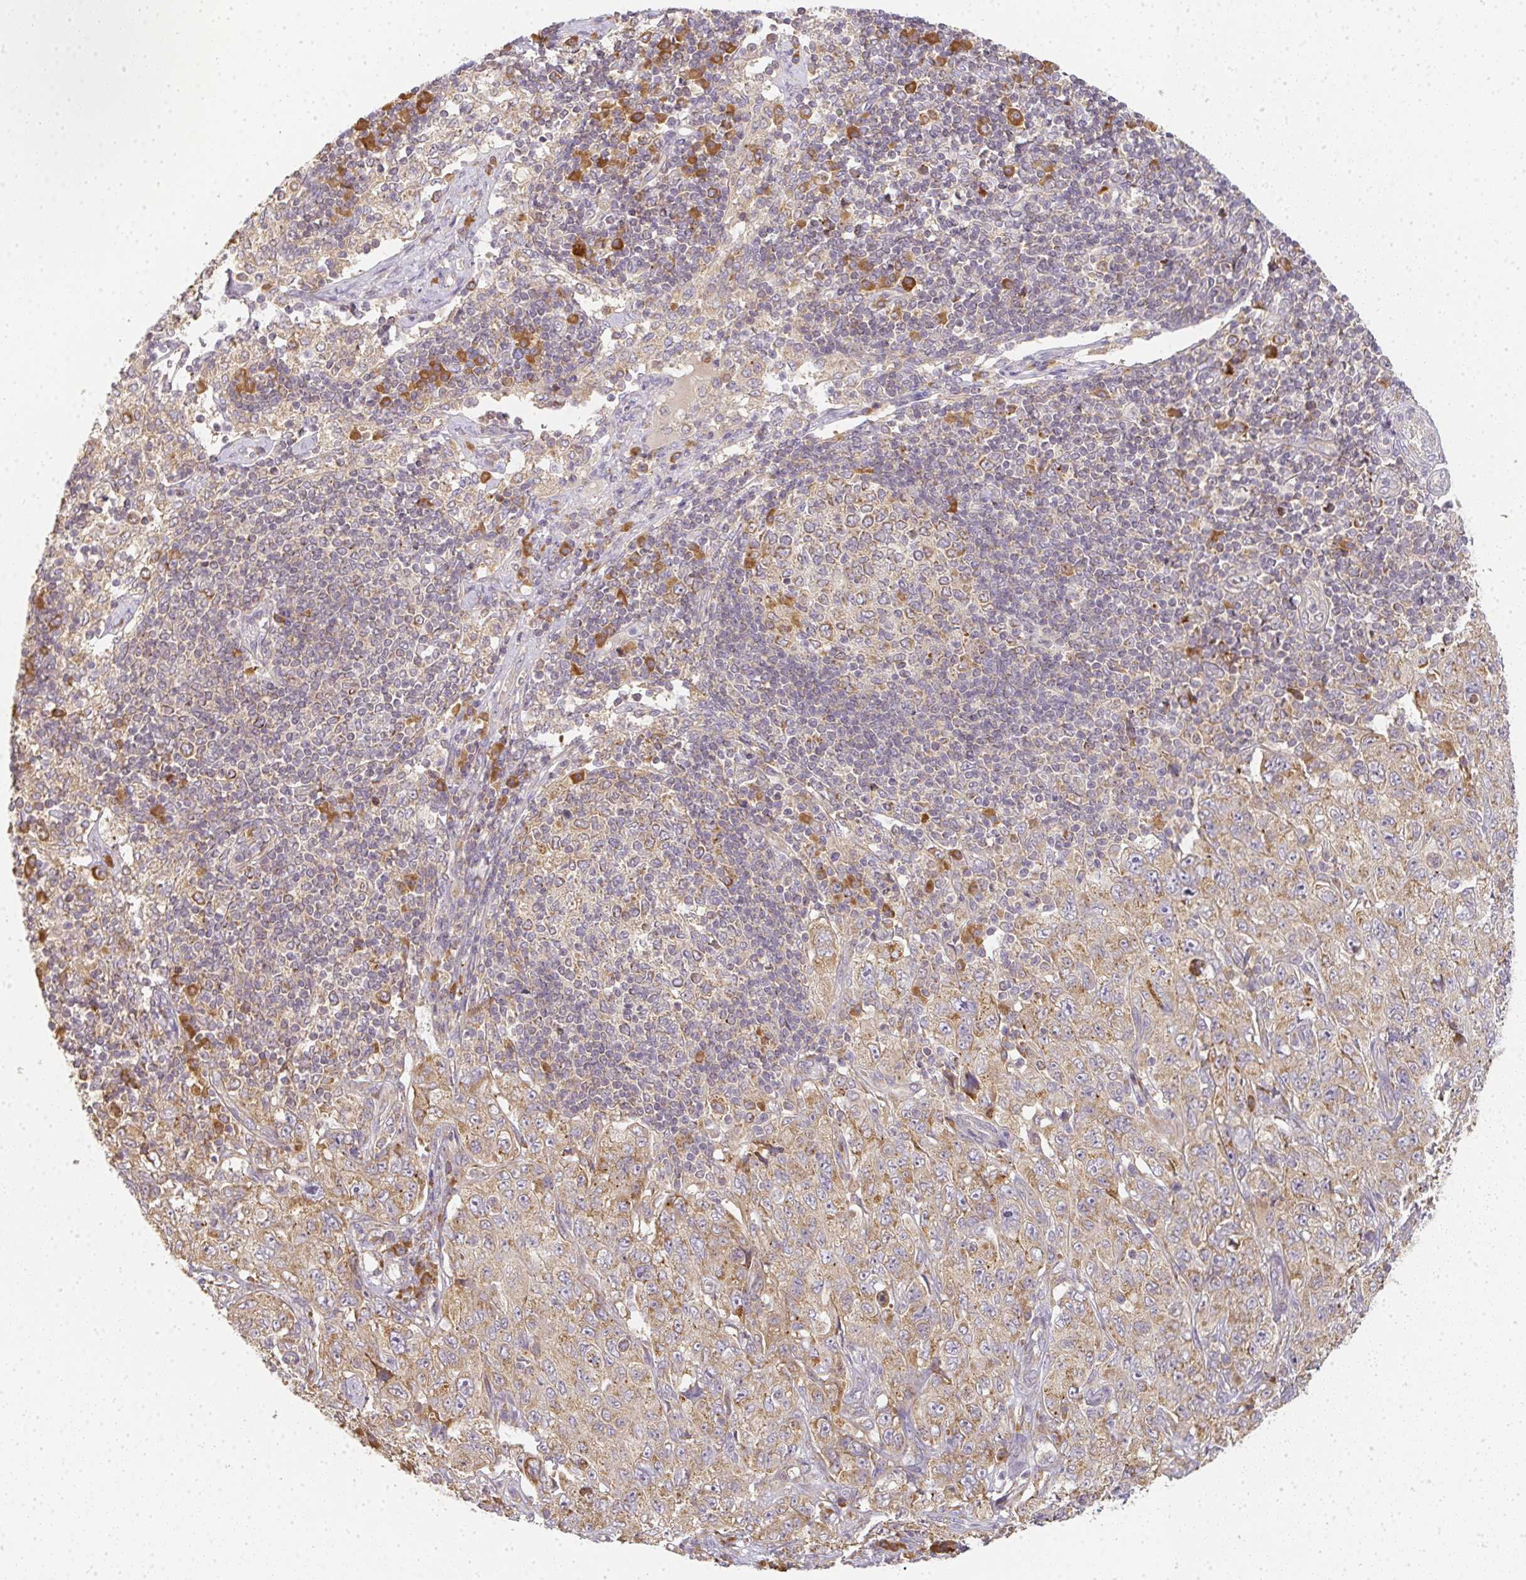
{"staining": {"intensity": "moderate", "quantity": ">75%", "location": "cytoplasmic/membranous"}, "tissue": "pancreatic cancer", "cell_type": "Tumor cells", "image_type": "cancer", "snomed": [{"axis": "morphology", "description": "Adenocarcinoma, NOS"}, {"axis": "topography", "description": "Pancreas"}], "caption": "Tumor cells reveal medium levels of moderate cytoplasmic/membranous positivity in approximately >75% of cells in adenocarcinoma (pancreatic). (Stains: DAB in brown, nuclei in blue, Microscopy: brightfield microscopy at high magnification).", "gene": "SLC35B3", "patient": {"sex": "male", "age": 68}}